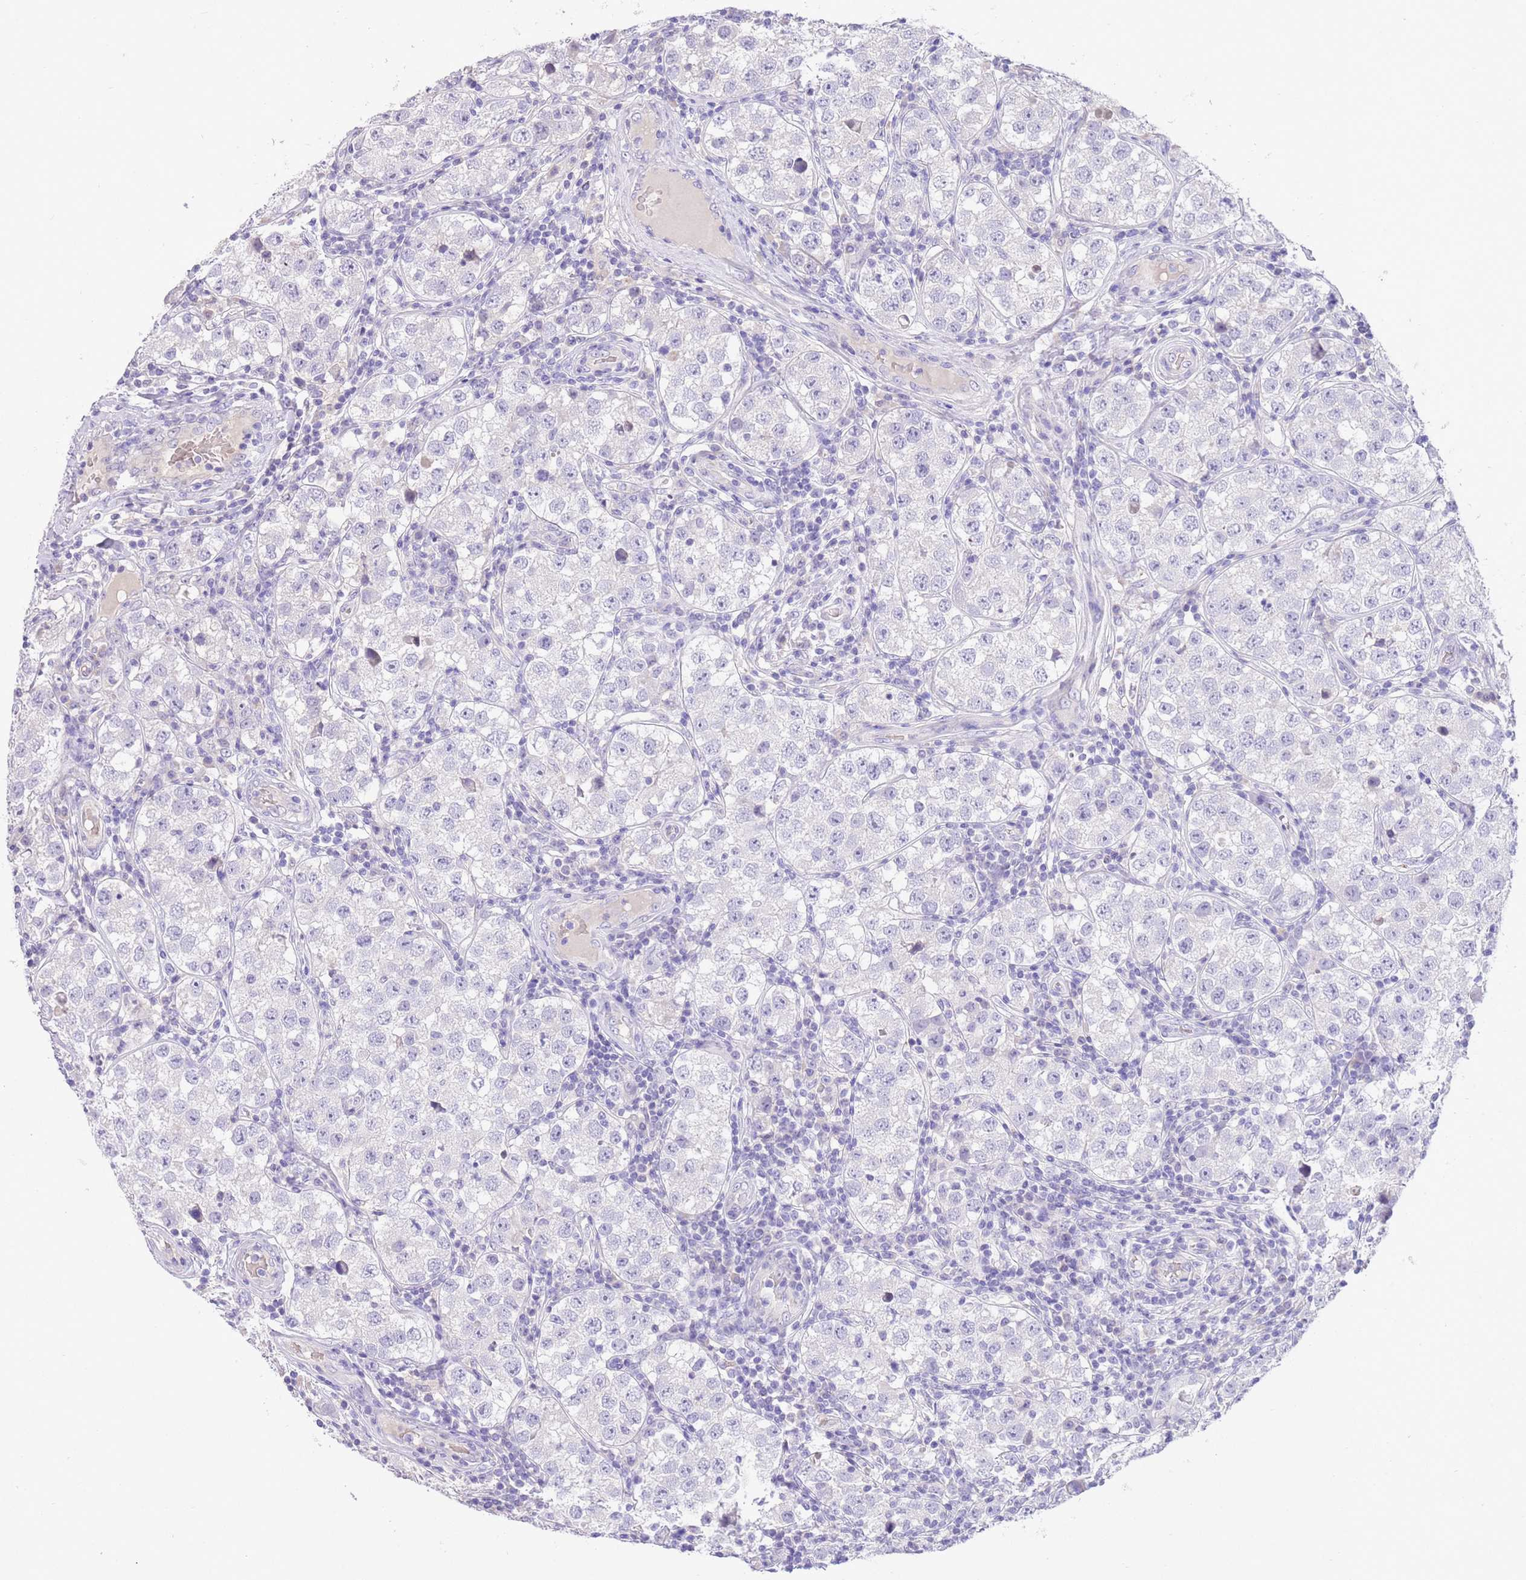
{"staining": {"intensity": "negative", "quantity": "none", "location": "none"}, "tissue": "testis cancer", "cell_type": "Tumor cells", "image_type": "cancer", "snomed": [{"axis": "morphology", "description": "Seminoma, NOS"}, {"axis": "topography", "description": "Testis"}], "caption": "An immunohistochemistry (IHC) micrograph of testis seminoma is shown. There is no staining in tumor cells of testis seminoma.", "gene": "SFTPA1", "patient": {"sex": "male", "age": 34}}